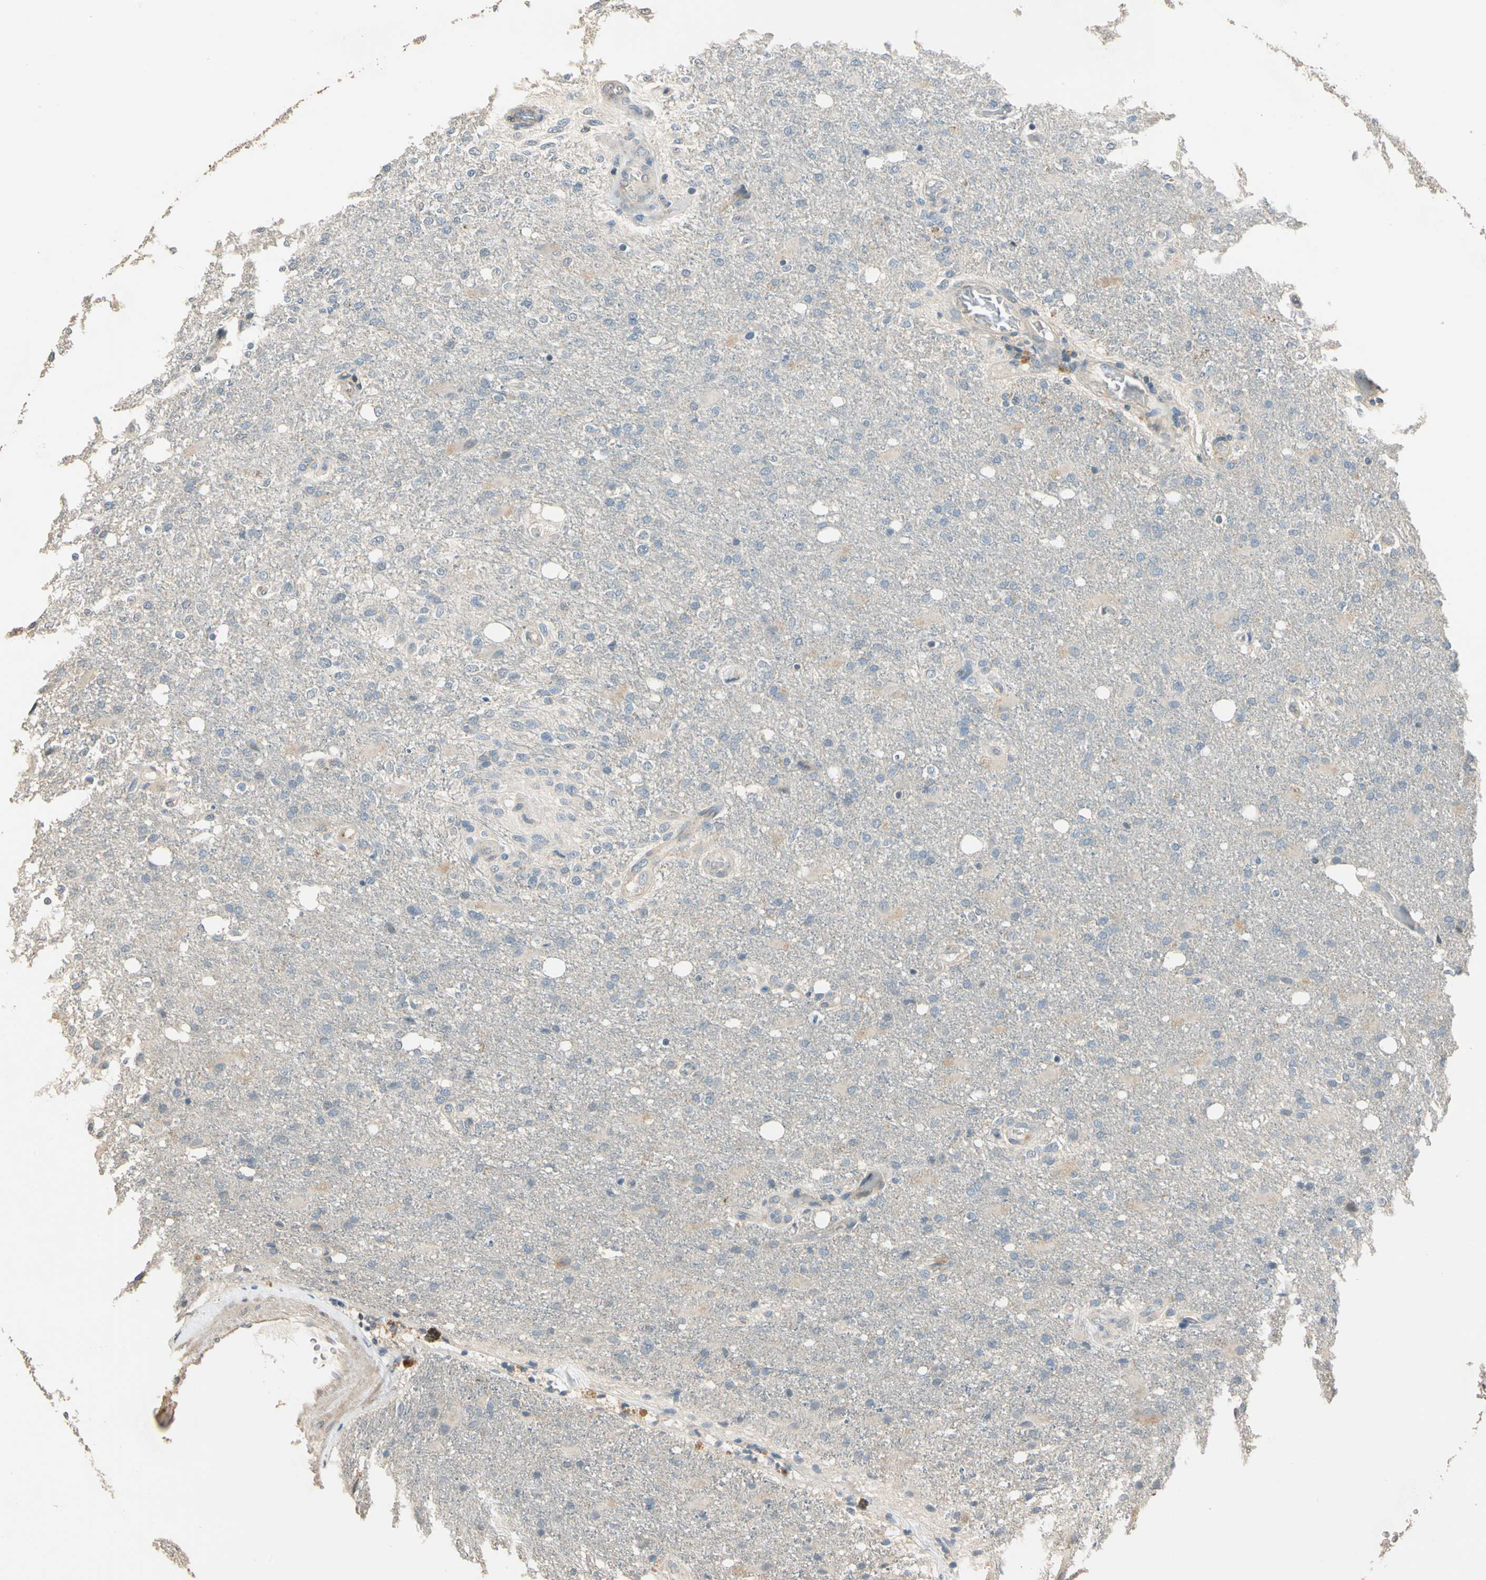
{"staining": {"intensity": "negative", "quantity": "none", "location": "none"}, "tissue": "glioma", "cell_type": "Tumor cells", "image_type": "cancer", "snomed": [{"axis": "morphology", "description": "Normal tissue, NOS"}, {"axis": "morphology", "description": "Glioma, malignant, High grade"}, {"axis": "topography", "description": "Cerebral cortex"}], "caption": "DAB immunohistochemical staining of human high-grade glioma (malignant) reveals no significant staining in tumor cells.", "gene": "MAP3K7", "patient": {"sex": "male", "age": 77}}